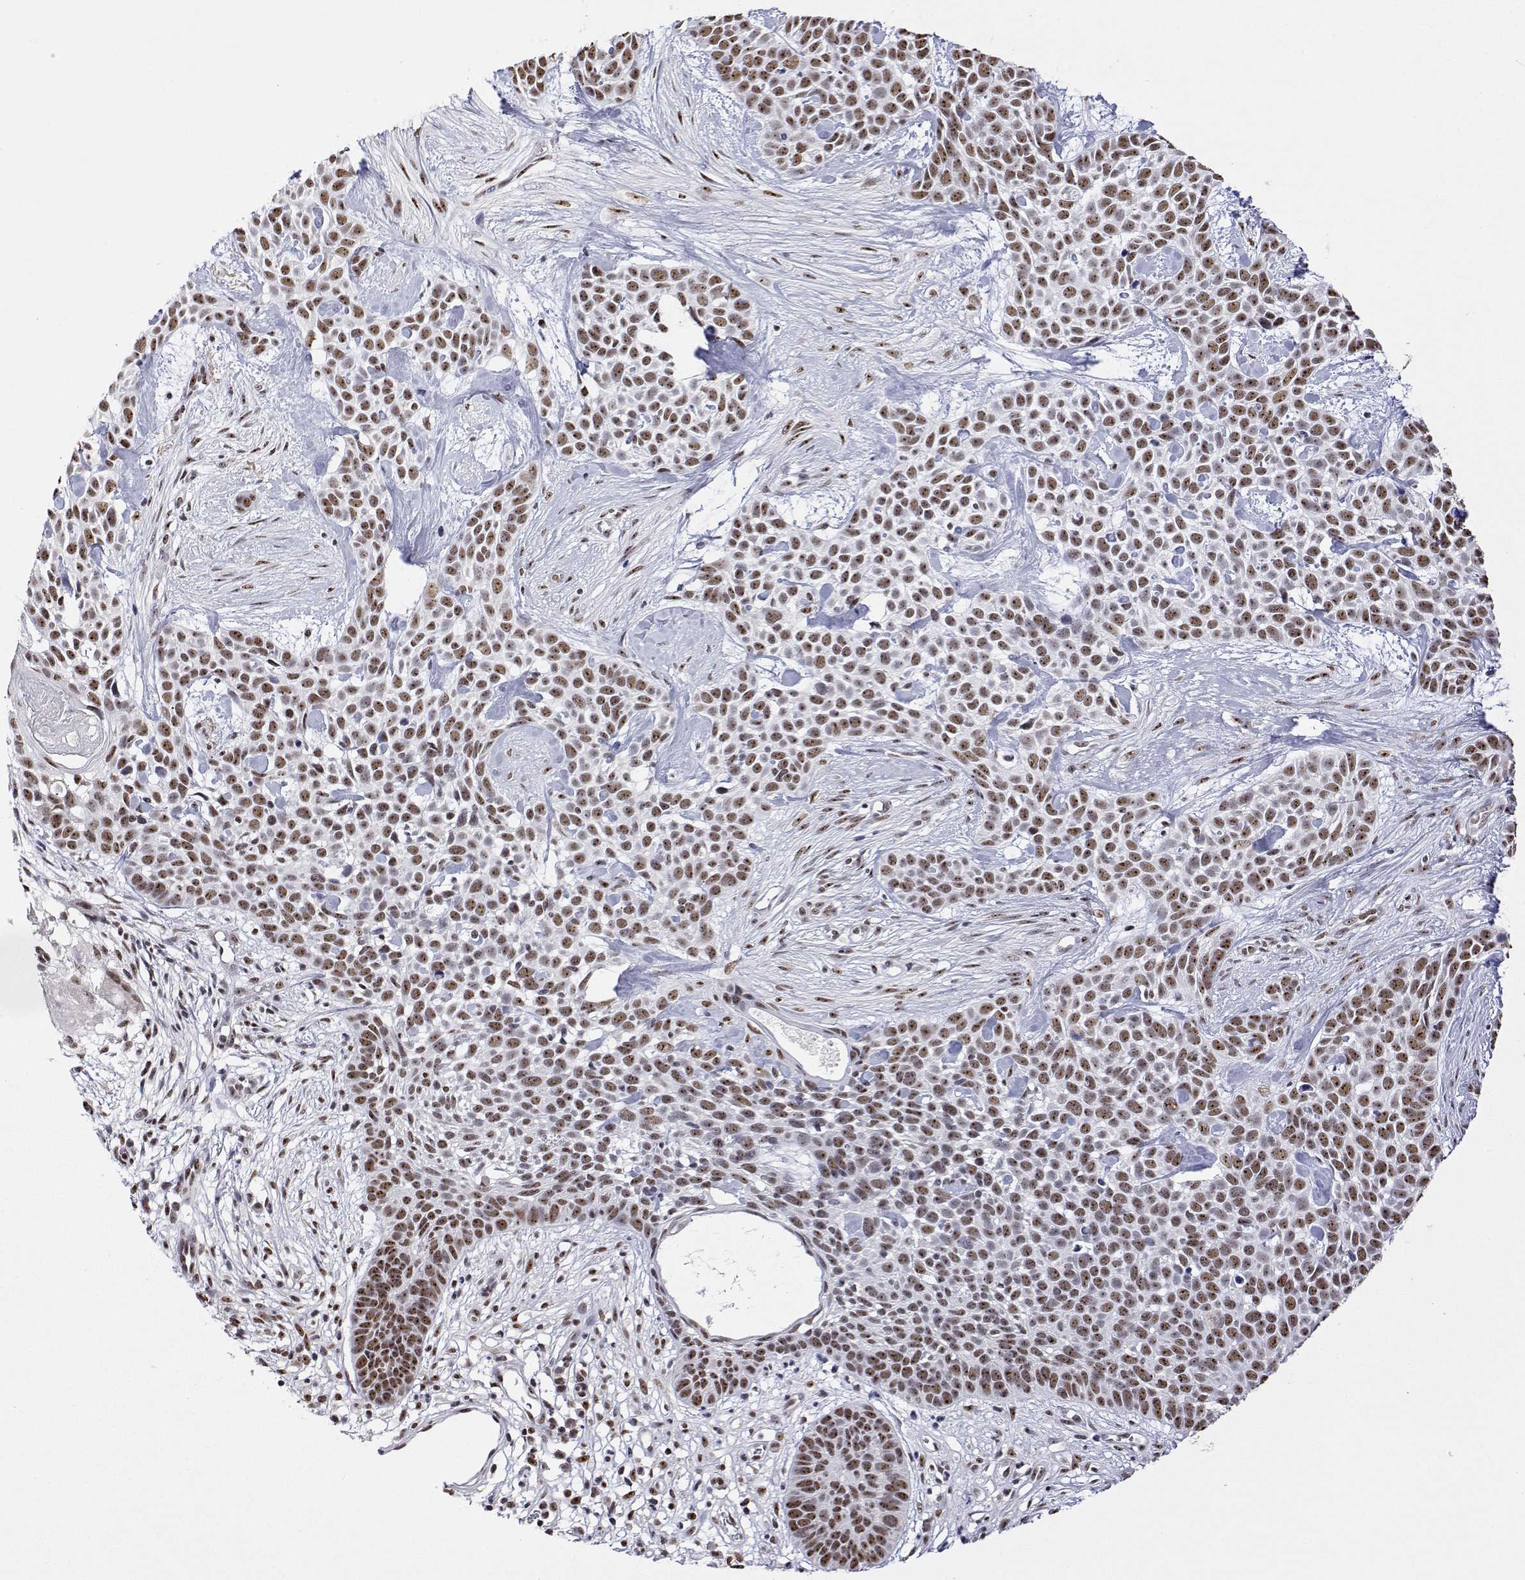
{"staining": {"intensity": "moderate", "quantity": ">75%", "location": "nuclear"}, "tissue": "skin cancer", "cell_type": "Tumor cells", "image_type": "cancer", "snomed": [{"axis": "morphology", "description": "Basal cell carcinoma"}, {"axis": "topography", "description": "Skin"}], "caption": "Skin cancer (basal cell carcinoma) stained for a protein shows moderate nuclear positivity in tumor cells.", "gene": "ADAR", "patient": {"sex": "male", "age": 69}}